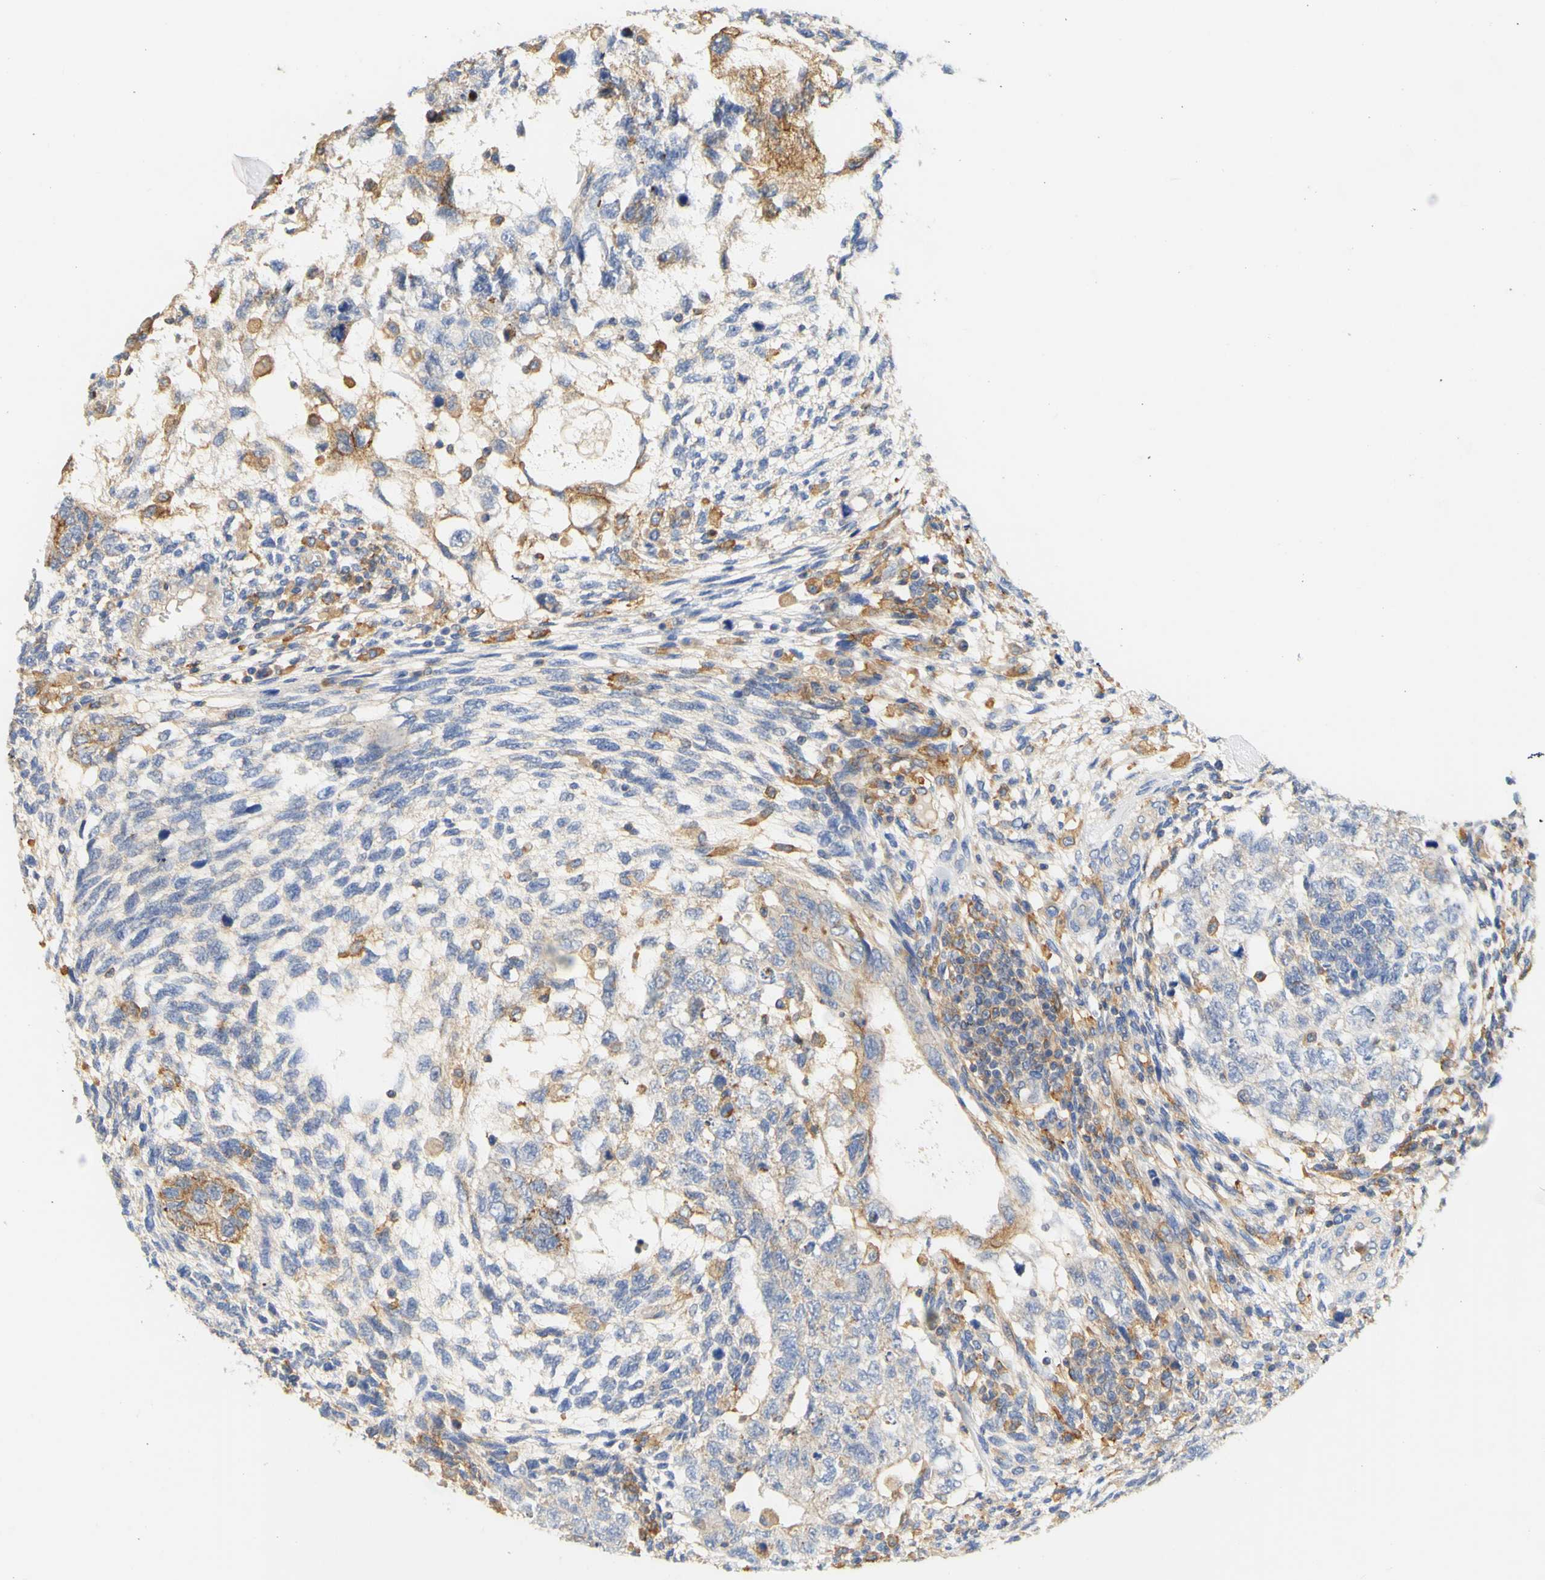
{"staining": {"intensity": "negative", "quantity": "none", "location": "none"}, "tissue": "testis cancer", "cell_type": "Tumor cells", "image_type": "cancer", "snomed": [{"axis": "morphology", "description": "Normal tissue, NOS"}, {"axis": "morphology", "description": "Carcinoma, Embryonal, NOS"}, {"axis": "topography", "description": "Testis"}], "caption": "DAB immunohistochemical staining of testis embryonal carcinoma exhibits no significant expression in tumor cells.", "gene": "PCDH7", "patient": {"sex": "male", "age": 36}}